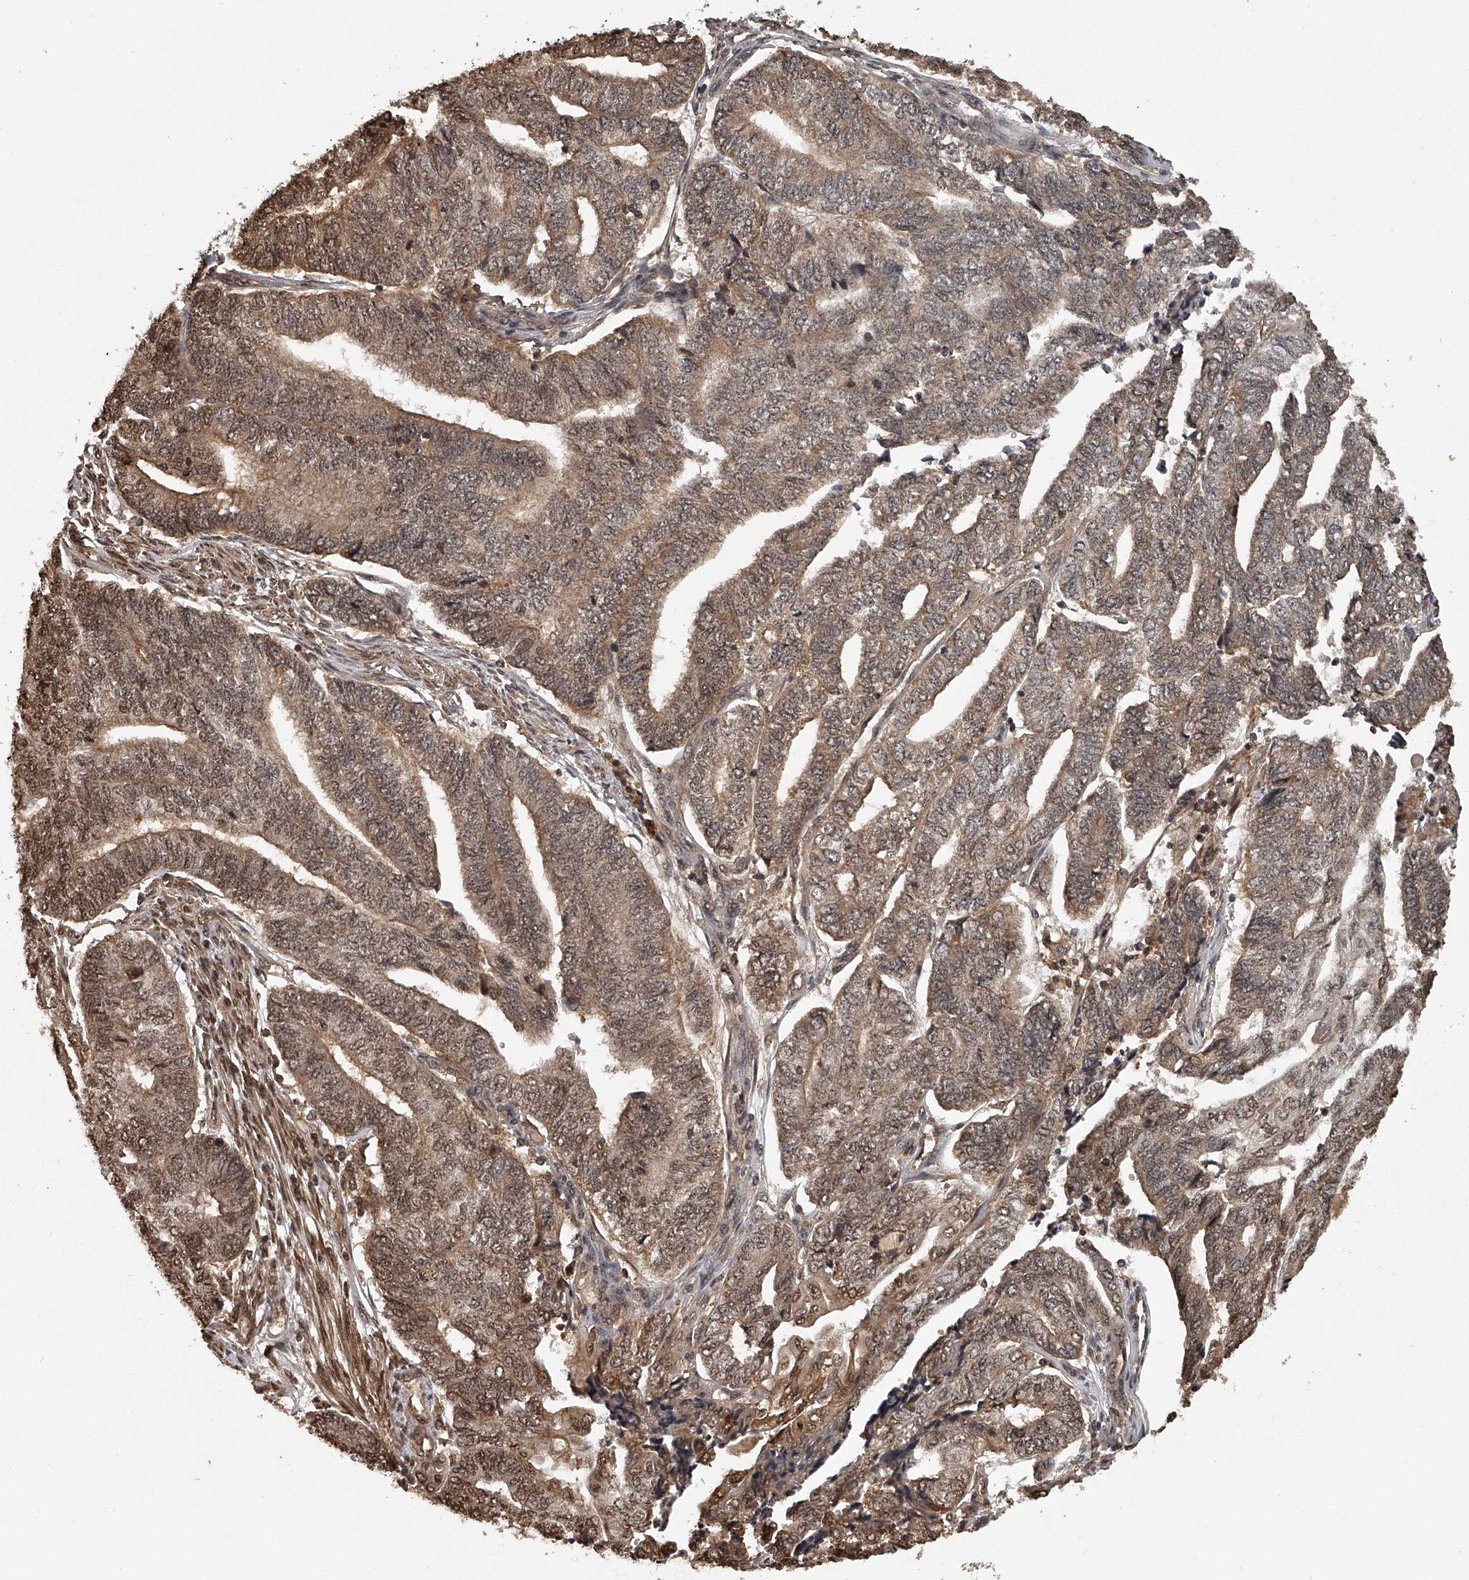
{"staining": {"intensity": "moderate", "quantity": ">75%", "location": "cytoplasmic/membranous,nuclear"}, "tissue": "endometrial cancer", "cell_type": "Tumor cells", "image_type": "cancer", "snomed": [{"axis": "morphology", "description": "Adenocarcinoma, NOS"}, {"axis": "topography", "description": "Uterus"}, {"axis": "topography", "description": "Endometrium"}], "caption": "High-power microscopy captured an immunohistochemistry (IHC) histopathology image of endometrial adenocarcinoma, revealing moderate cytoplasmic/membranous and nuclear positivity in about >75% of tumor cells.", "gene": "PLEKHG1", "patient": {"sex": "female", "age": 70}}